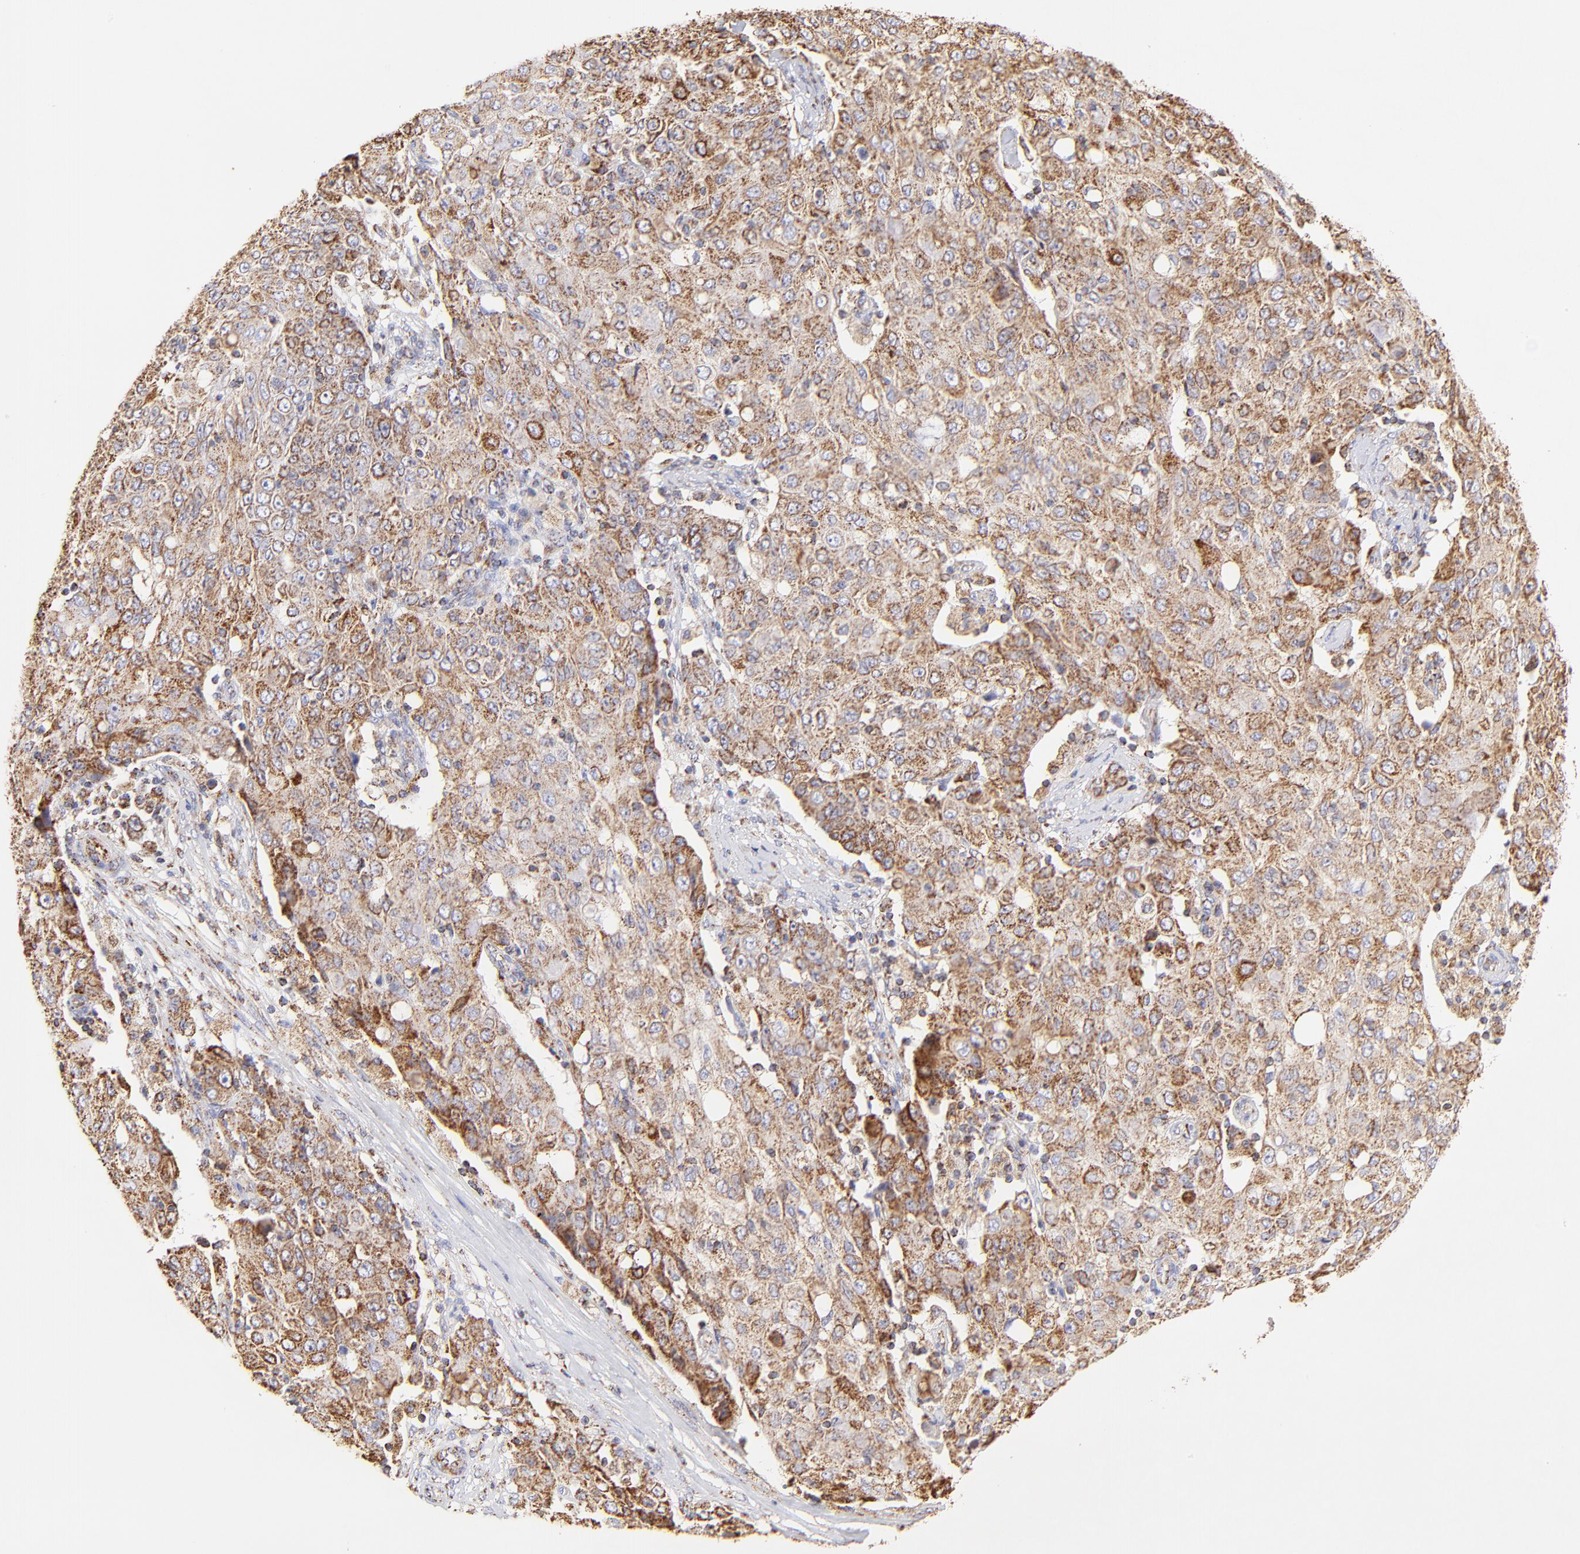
{"staining": {"intensity": "moderate", "quantity": ">75%", "location": "cytoplasmic/membranous"}, "tissue": "ovarian cancer", "cell_type": "Tumor cells", "image_type": "cancer", "snomed": [{"axis": "morphology", "description": "Carcinoma, endometroid"}, {"axis": "topography", "description": "Ovary"}], "caption": "Moderate cytoplasmic/membranous positivity is seen in about >75% of tumor cells in endometroid carcinoma (ovarian).", "gene": "ECH1", "patient": {"sex": "female", "age": 42}}